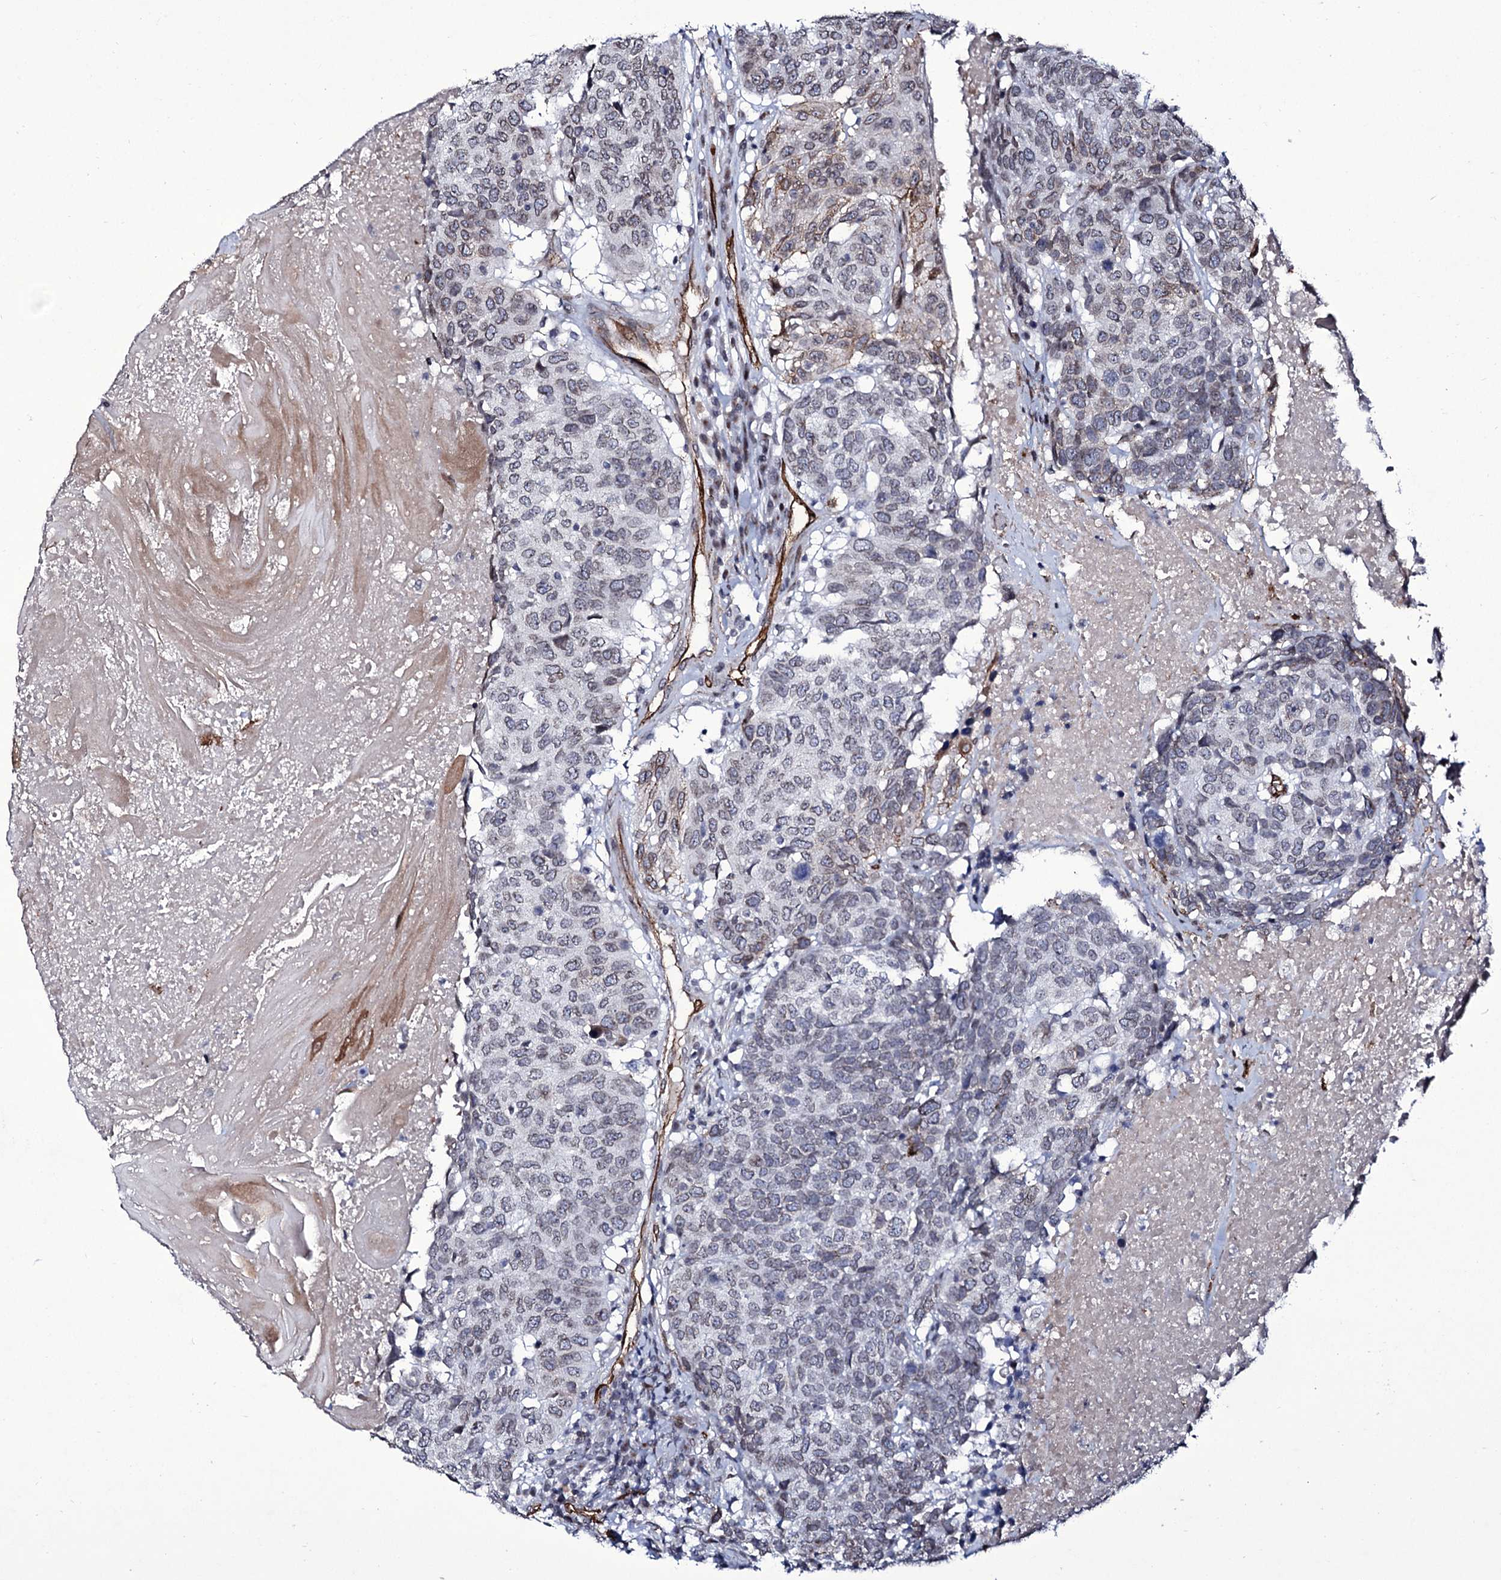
{"staining": {"intensity": "negative", "quantity": "none", "location": "none"}, "tissue": "head and neck cancer", "cell_type": "Tumor cells", "image_type": "cancer", "snomed": [{"axis": "morphology", "description": "Squamous cell carcinoma, NOS"}, {"axis": "topography", "description": "Head-Neck"}], "caption": "Immunohistochemistry of human head and neck squamous cell carcinoma reveals no staining in tumor cells.", "gene": "ZC3H12C", "patient": {"sex": "male", "age": 66}}